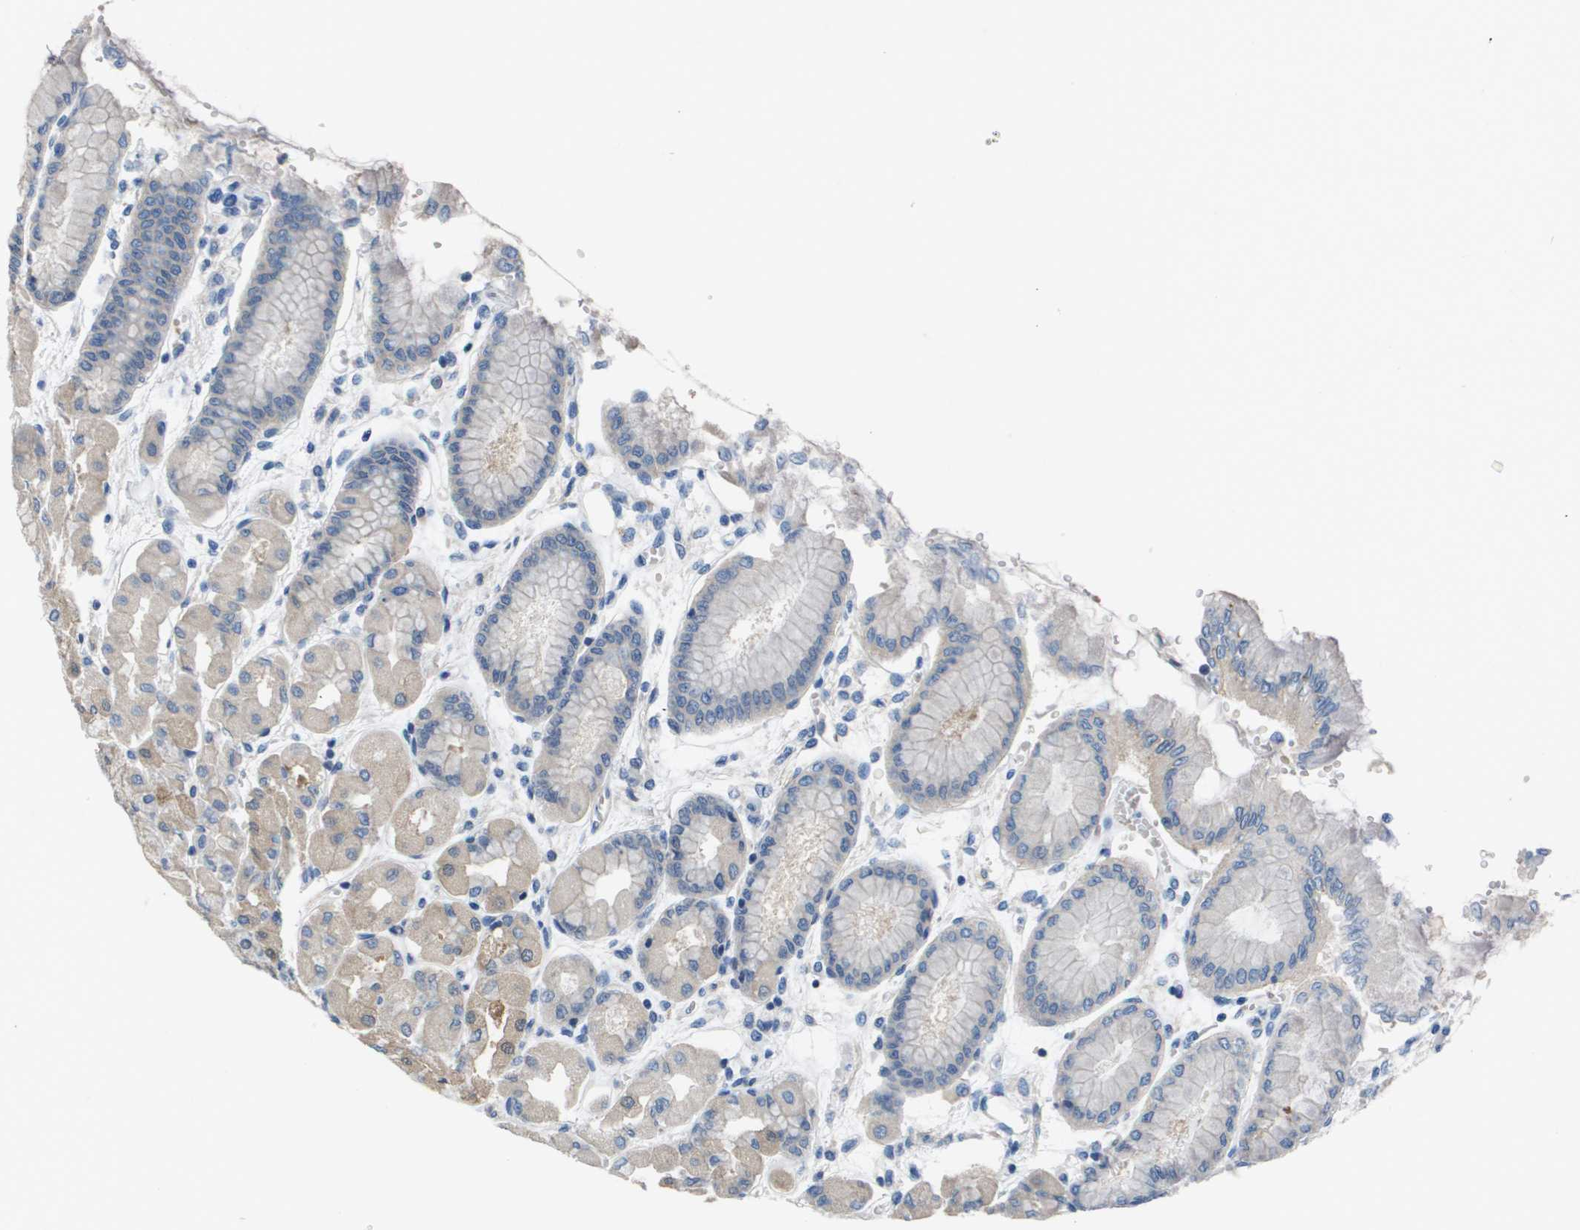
{"staining": {"intensity": "moderate", "quantity": "<25%", "location": "cytoplasmic/membranous"}, "tissue": "stomach", "cell_type": "Glandular cells", "image_type": "normal", "snomed": [{"axis": "morphology", "description": "Normal tissue, NOS"}, {"axis": "topography", "description": "Stomach, upper"}], "caption": "Immunohistochemical staining of unremarkable stomach shows <25% levels of moderate cytoplasmic/membranous protein staining in approximately <25% of glandular cells. (brown staining indicates protein expression, while blue staining denotes nuclei).", "gene": "NCS1", "patient": {"sex": "female", "age": 56}}